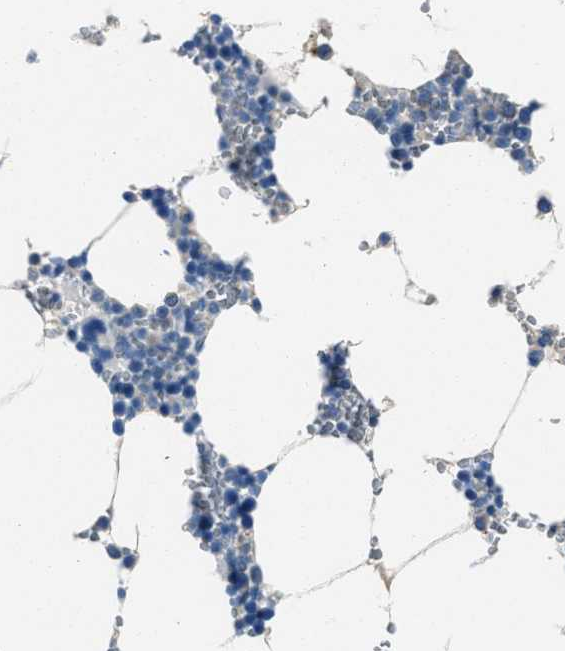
{"staining": {"intensity": "negative", "quantity": "none", "location": "none"}, "tissue": "bone marrow", "cell_type": "Hematopoietic cells", "image_type": "normal", "snomed": [{"axis": "morphology", "description": "Normal tissue, NOS"}, {"axis": "topography", "description": "Bone marrow"}], "caption": "IHC of unremarkable bone marrow displays no staining in hematopoietic cells.", "gene": "AMACR", "patient": {"sex": "male", "age": 70}}